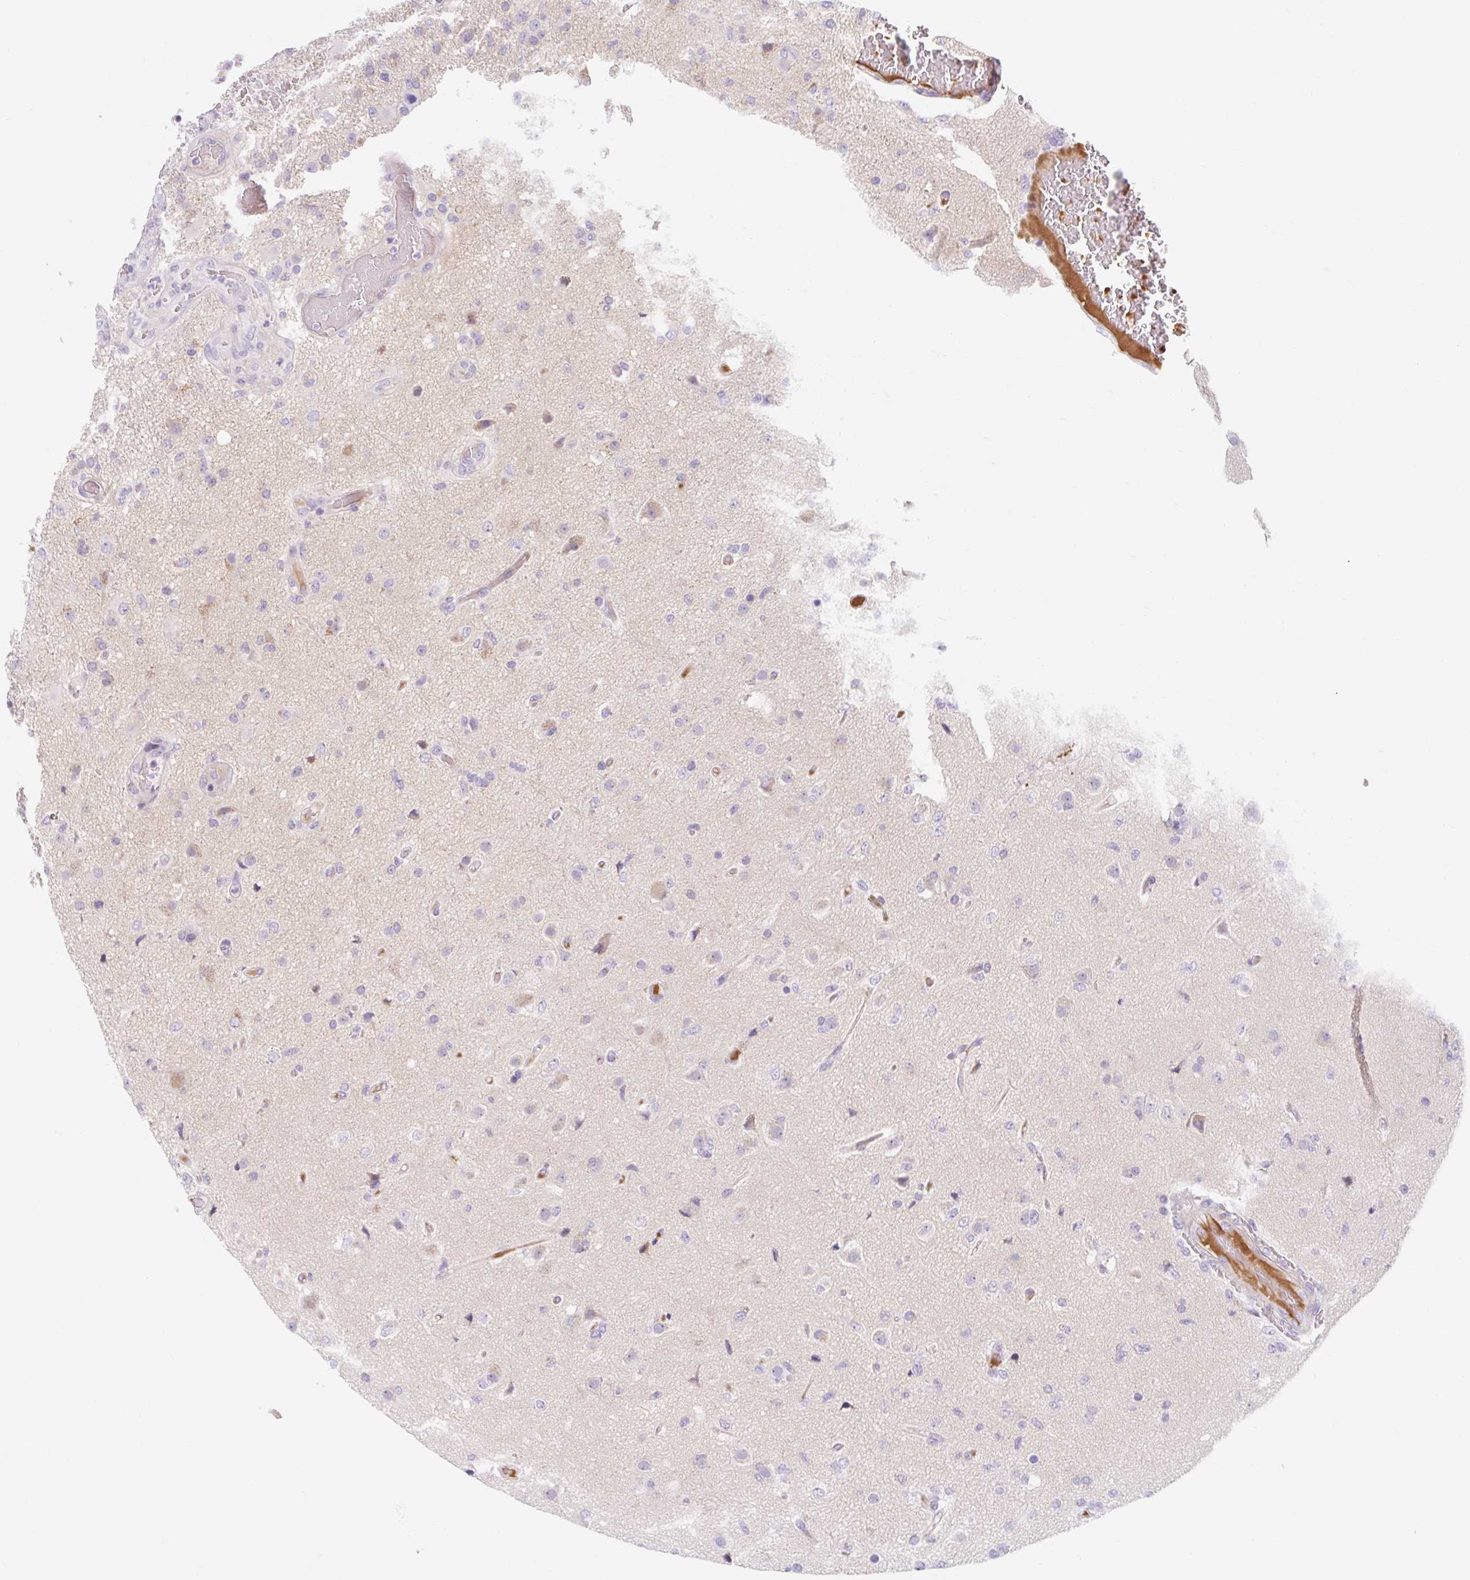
{"staining": {"intensity": "negative", "quantity": "none", "location": "none"}, "tissue": "glioma", "cell_type": "Tumor cells", "image_type": "cancer", "snomed": [{"axis": "morphology", "description": "Glioma, malignant, High grade"}, {"axis": "topography", "description": "Brain"}], "caption": "The IHC photomicrograph has no significant staining in tumor cells of malignant glioma (high-grade) tissue.", "gene": "SLC28A1", "patient": {"sex": "female", "age": 74}}